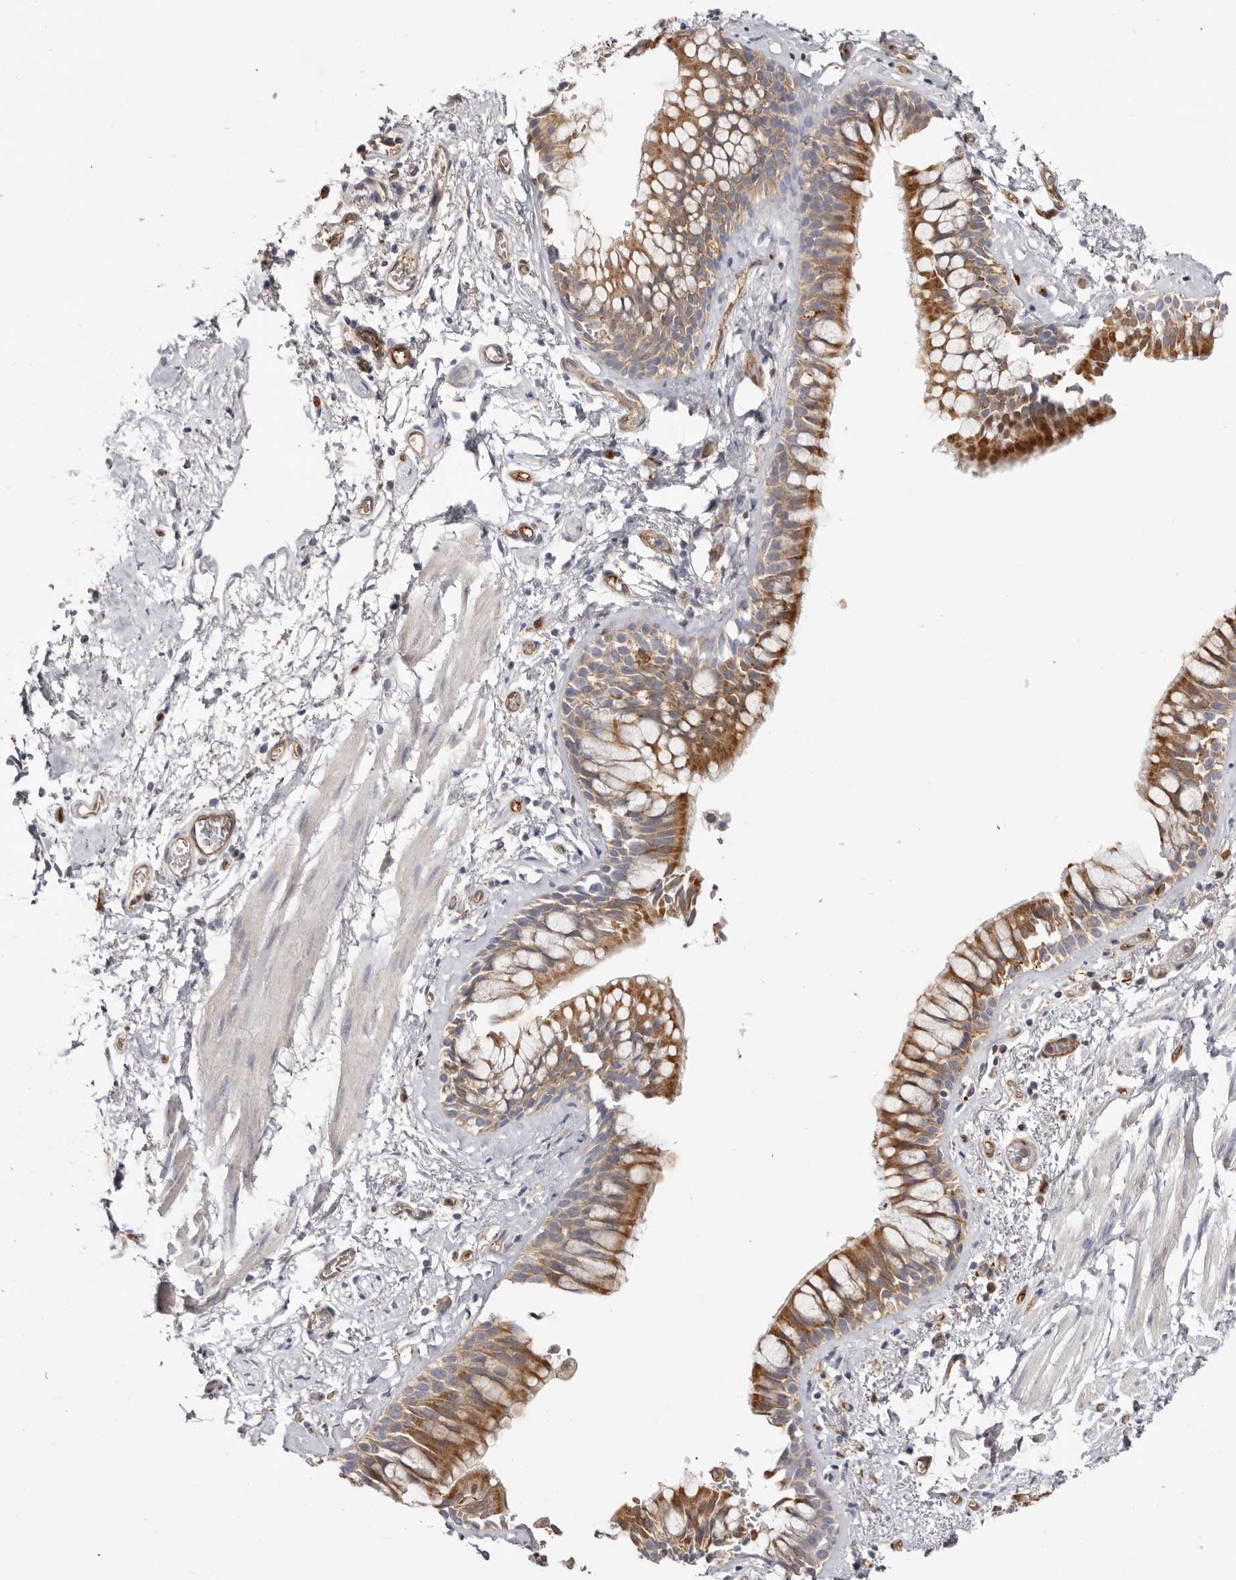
{"staining": {"intensity": "moderate", "quantity": ">75%", "location": "cytoplasmic/membranous"}, "tissue": "bronchus", "cell_type": "Respiratory epithelial cells", "image_type": "normal", "snomed": [{"axis": "morphology", "description": "Normal tissue, NOS"}, {"axis": "morphology", "description": "Inflammation, NOS"}, {"axis": "topography", "description": "Cartilage tissue"}, {"axis": "topography", "description": "Bronchus"}, {"axis": "topography", "description": "Lung"}], "caption": "Normal bronchus reveals moderate cytoplasmic/membranous expression in about >75% of respiratory epithelial cells.", "gene": "LAP3", "patient": {"sex": "female", "age": 64}}